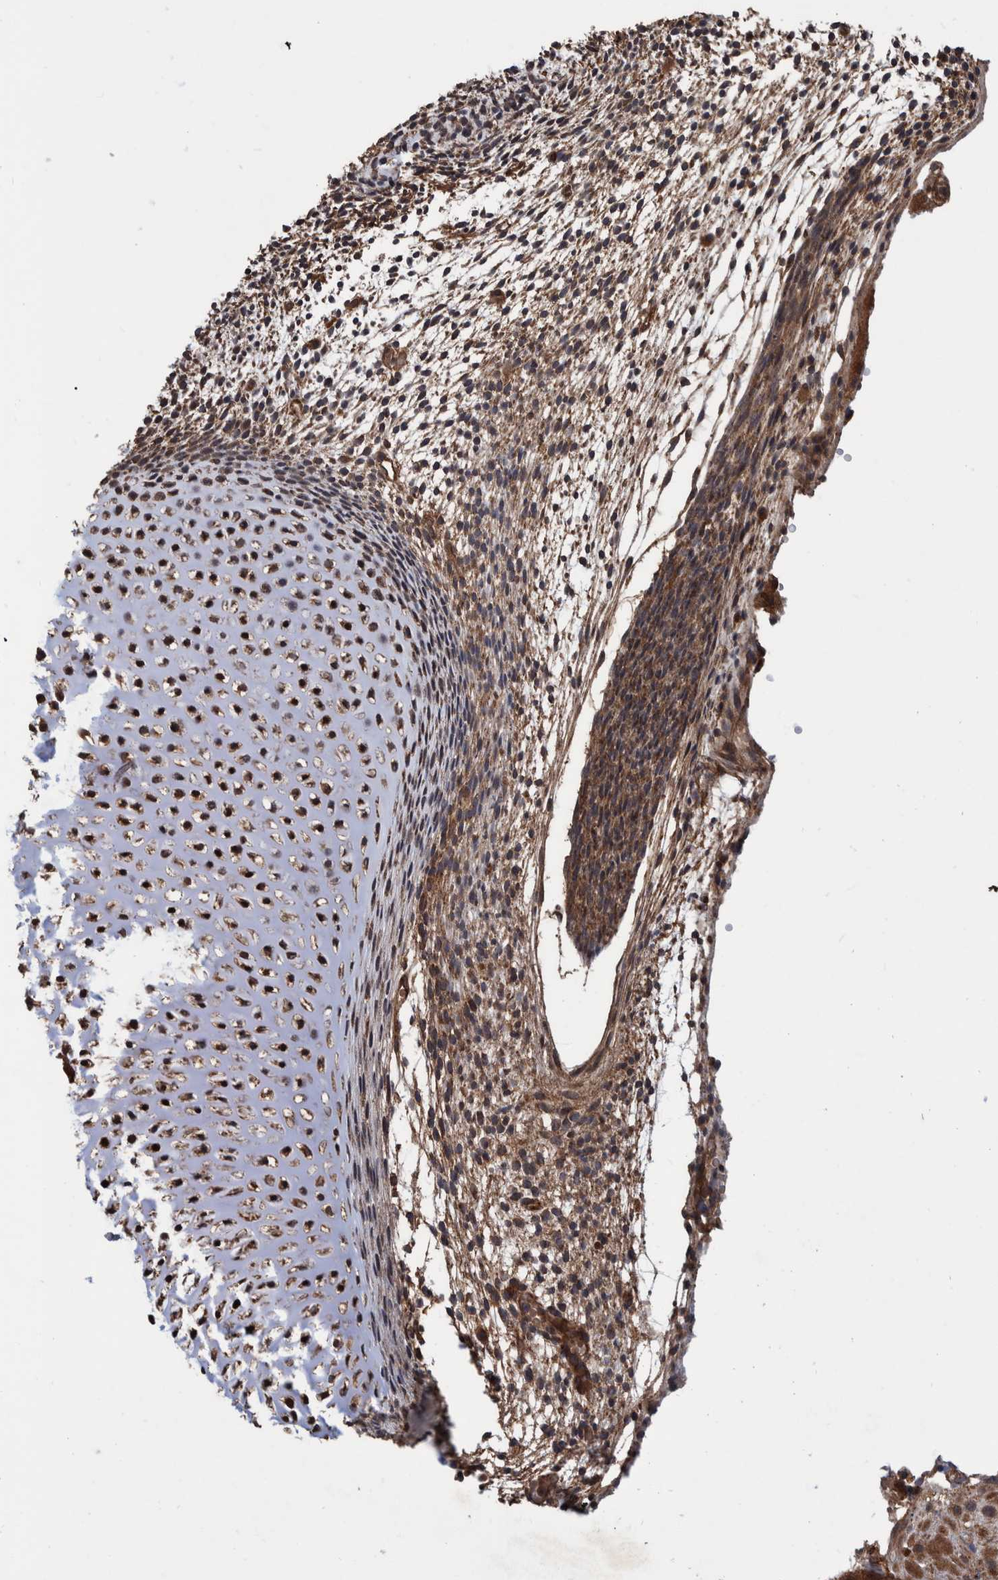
{"staining": {"intensity": "moderate", "quantity": ">75%", "location": "cytoplasmic/membranous"}, "tissue": "placenta", "cell_type": "Decidual cells", "image_type": "normal", "snomed": [{"axis": "morphology", "description": "Normal tissue, NOS"}, {"axis": "topography", "description": "Placenta"}], "caption": "DAB (3,3'-diaminobenzidine) immunohistochemical staining of benign placenta reveals moderate cytoplasmic/membranous protein staining in approximately >75% of decidual cells.", "gene": "VBP1", "patient": {"sex": "female", "age": 18}}